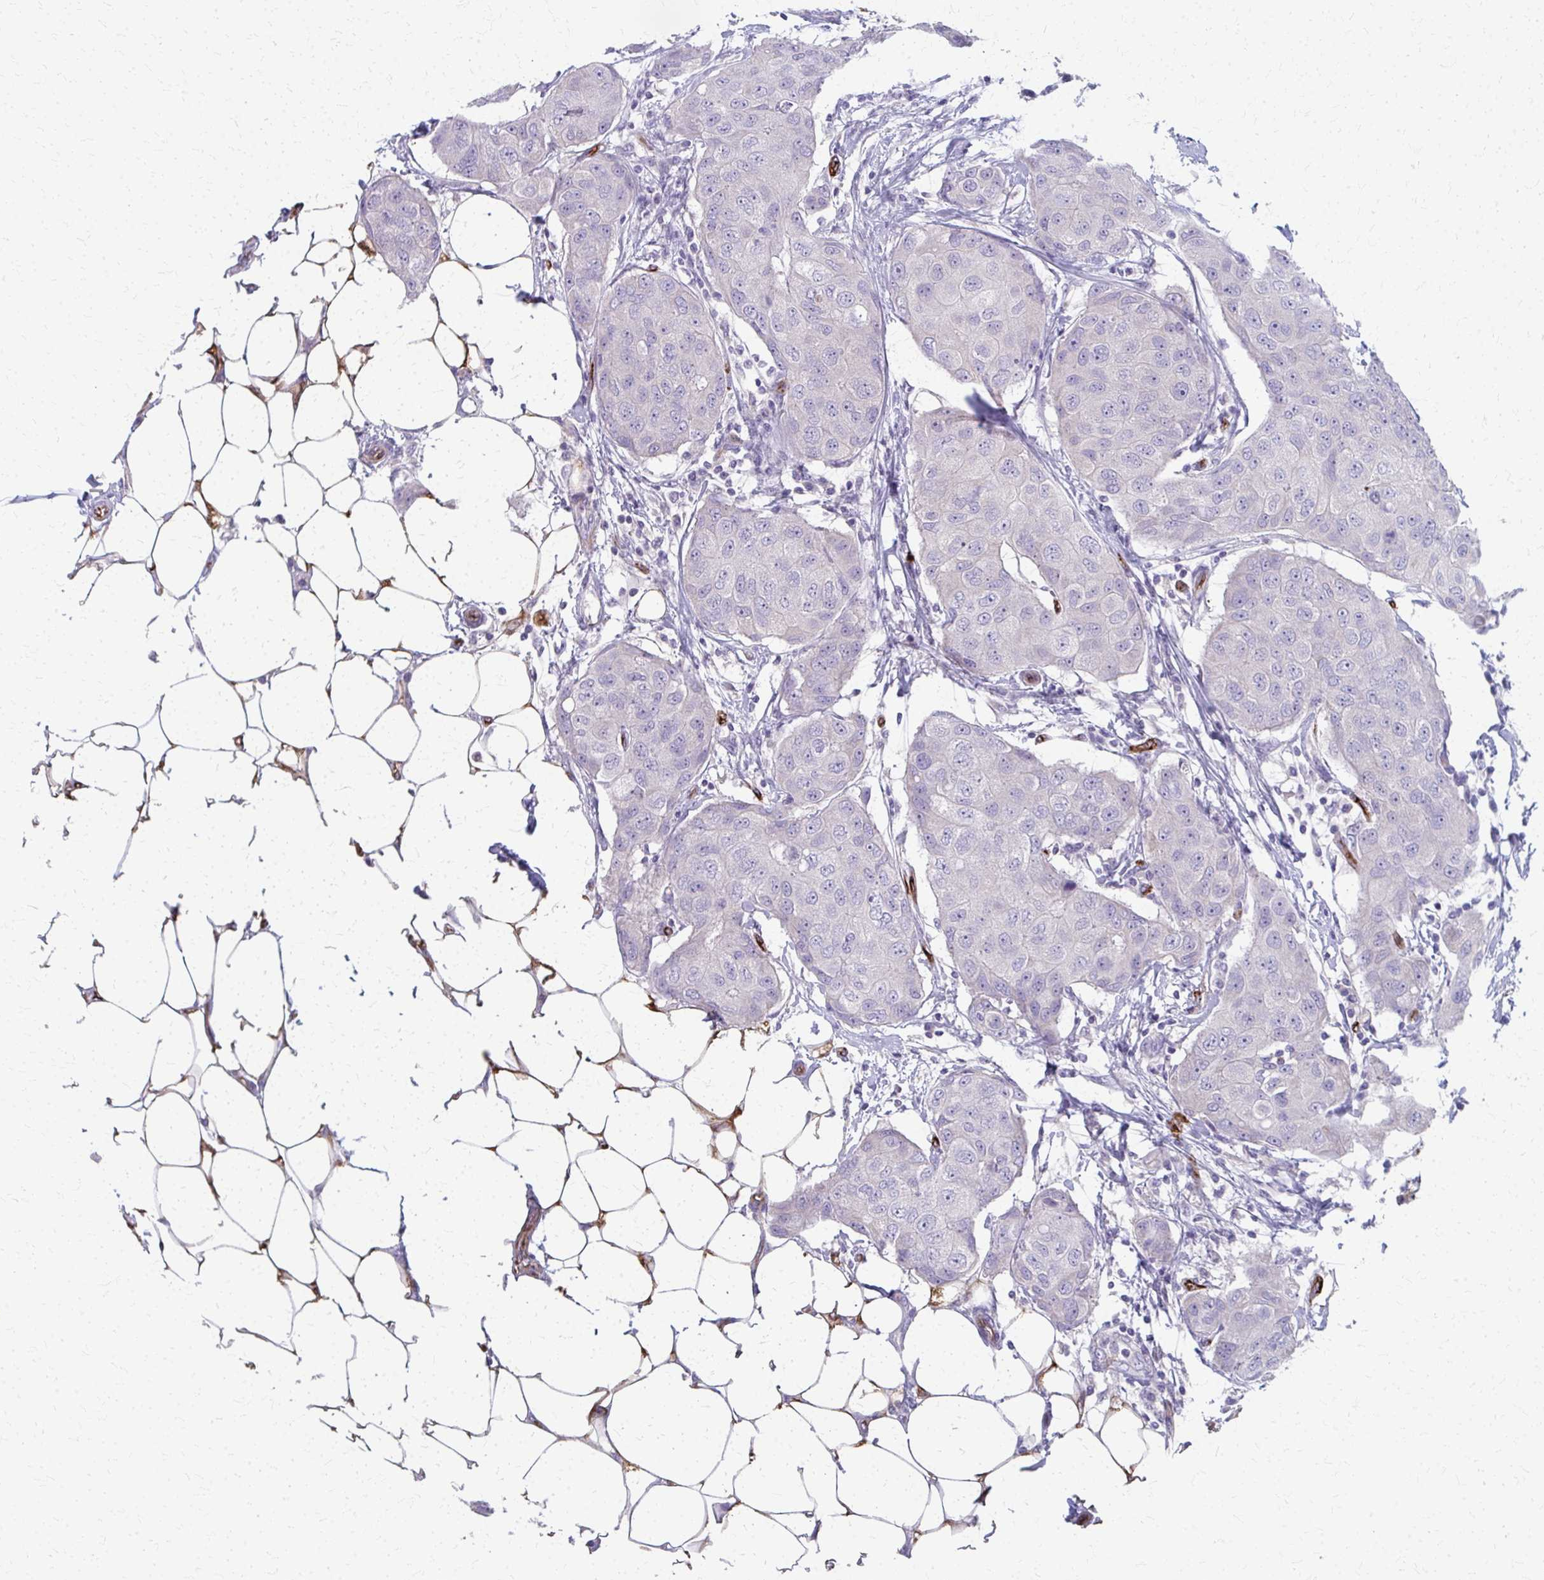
{"staining": {"intensity": "negative", "quantity": "none", "location": "none"}, "tissue": "breast cancer", "cell_type": "Tumor cells", "image_type": "cancer", "snomed": [{"axis": "morphology", "description": "Duct carcinoma"}, {"axis": "topography", "description": "Breast"}, {"axis": "topography", "description": "Lymph node"}], "caption": "Tumor cells are negative for protein expression in human breast intraductal carcinoma.", "gene": "ADIPOQ", "patient": {"sex": "female", "age": 80}}